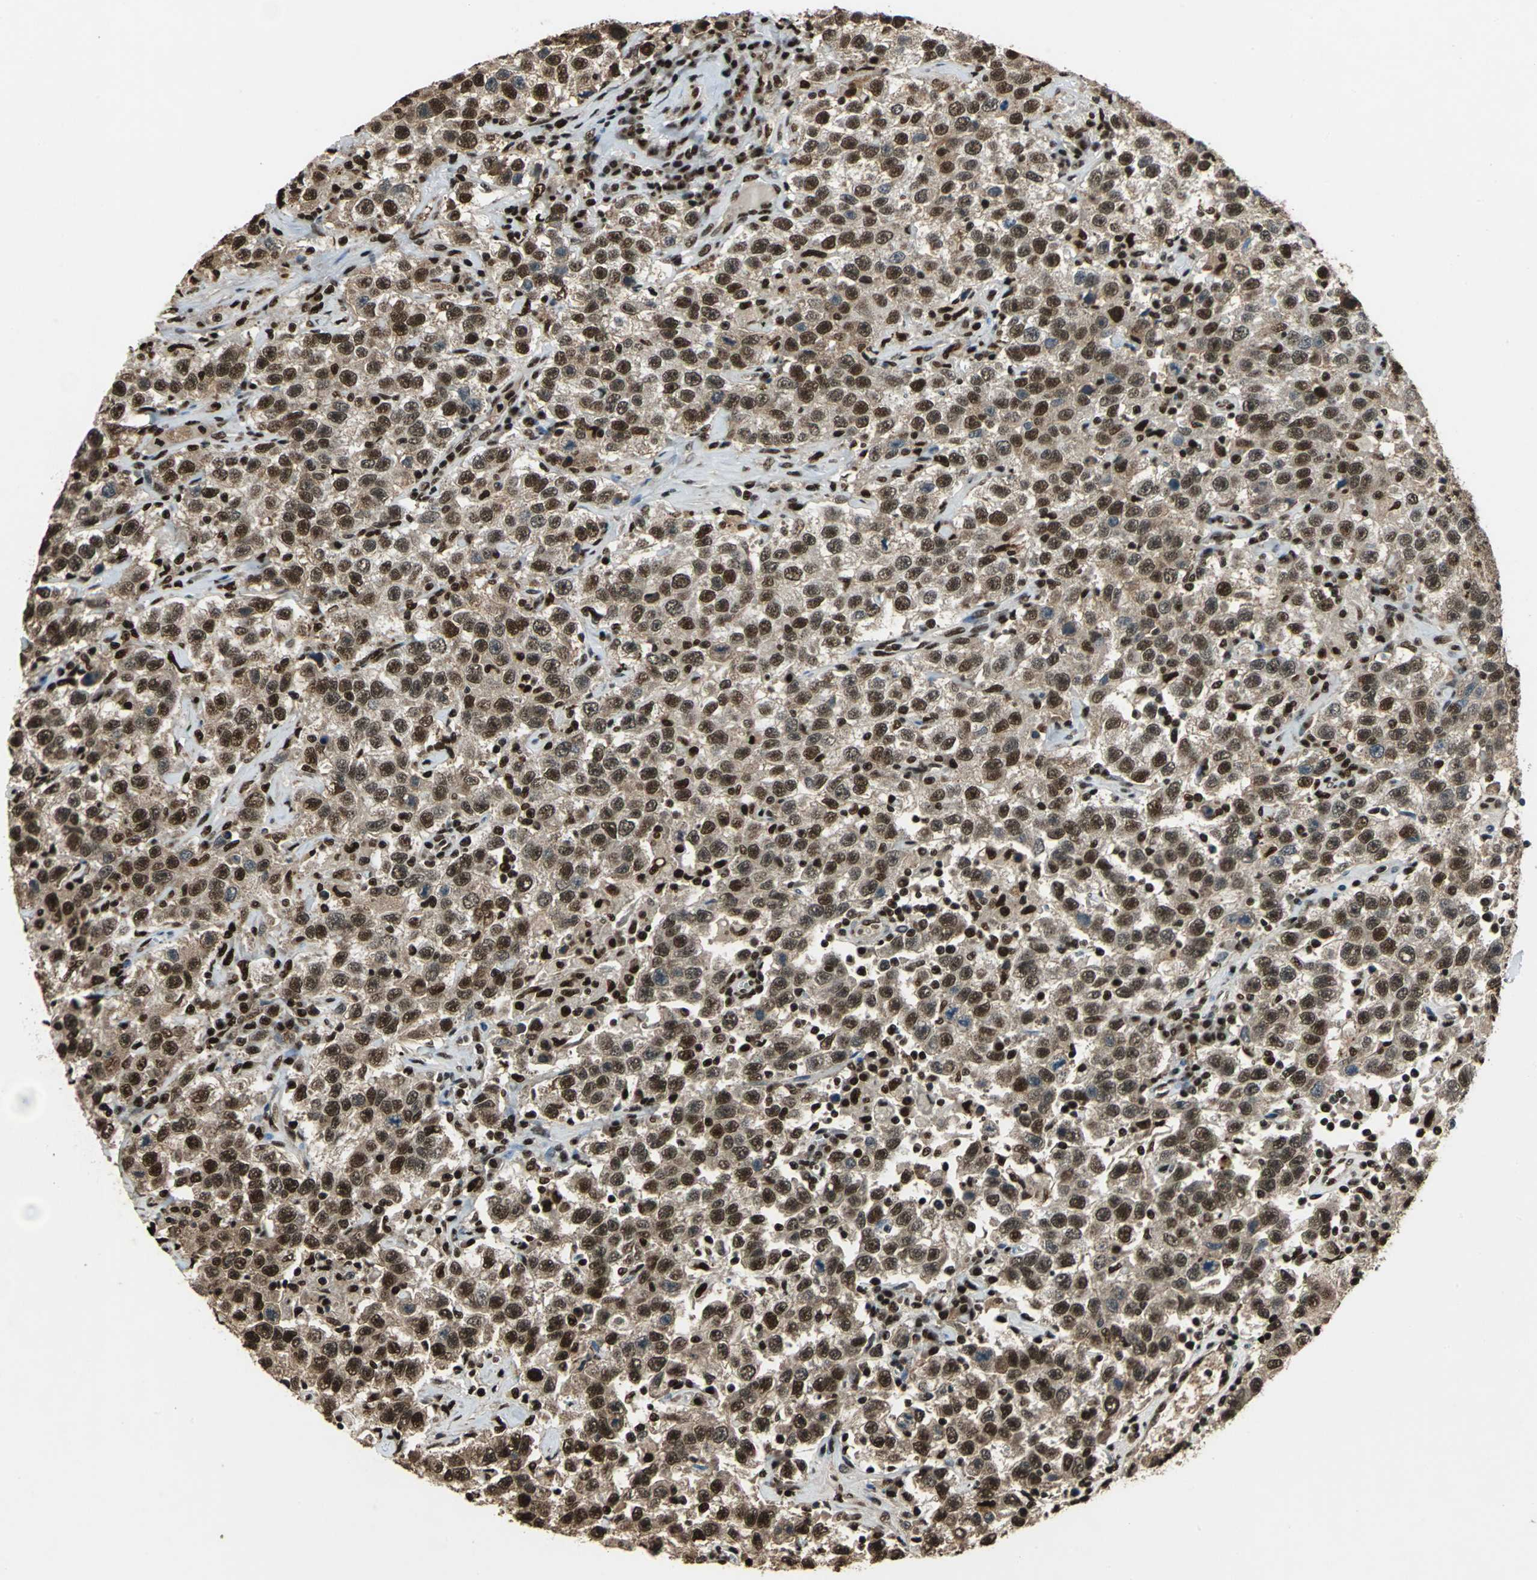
{"staining": {"intensity": "moderate", "quantity": ">75%", "location": "cytoplasmic/membranous,nuclear"}, "tissue": "testis cancer", "cell_type": "Tumor cells", "image_type": "cancer", "snomed": [{"axis": "morphology", "description": "Seminoma, NOS"}, {"axis": "topography", "description": "Testis"}], "caption": "Immunohistochemistry (DAB) staining of human seminoma (testis) exhibits moderate cytoplasmic/membranous and nuclear protein expression in about >75% of tumor cells. (Stains: DAB in brown, nuclei in blue, Microscopy: brightfield microscopy at high magnification).", "gene": "ANP32A", "patient": {"sex": "male", "age": 41}}